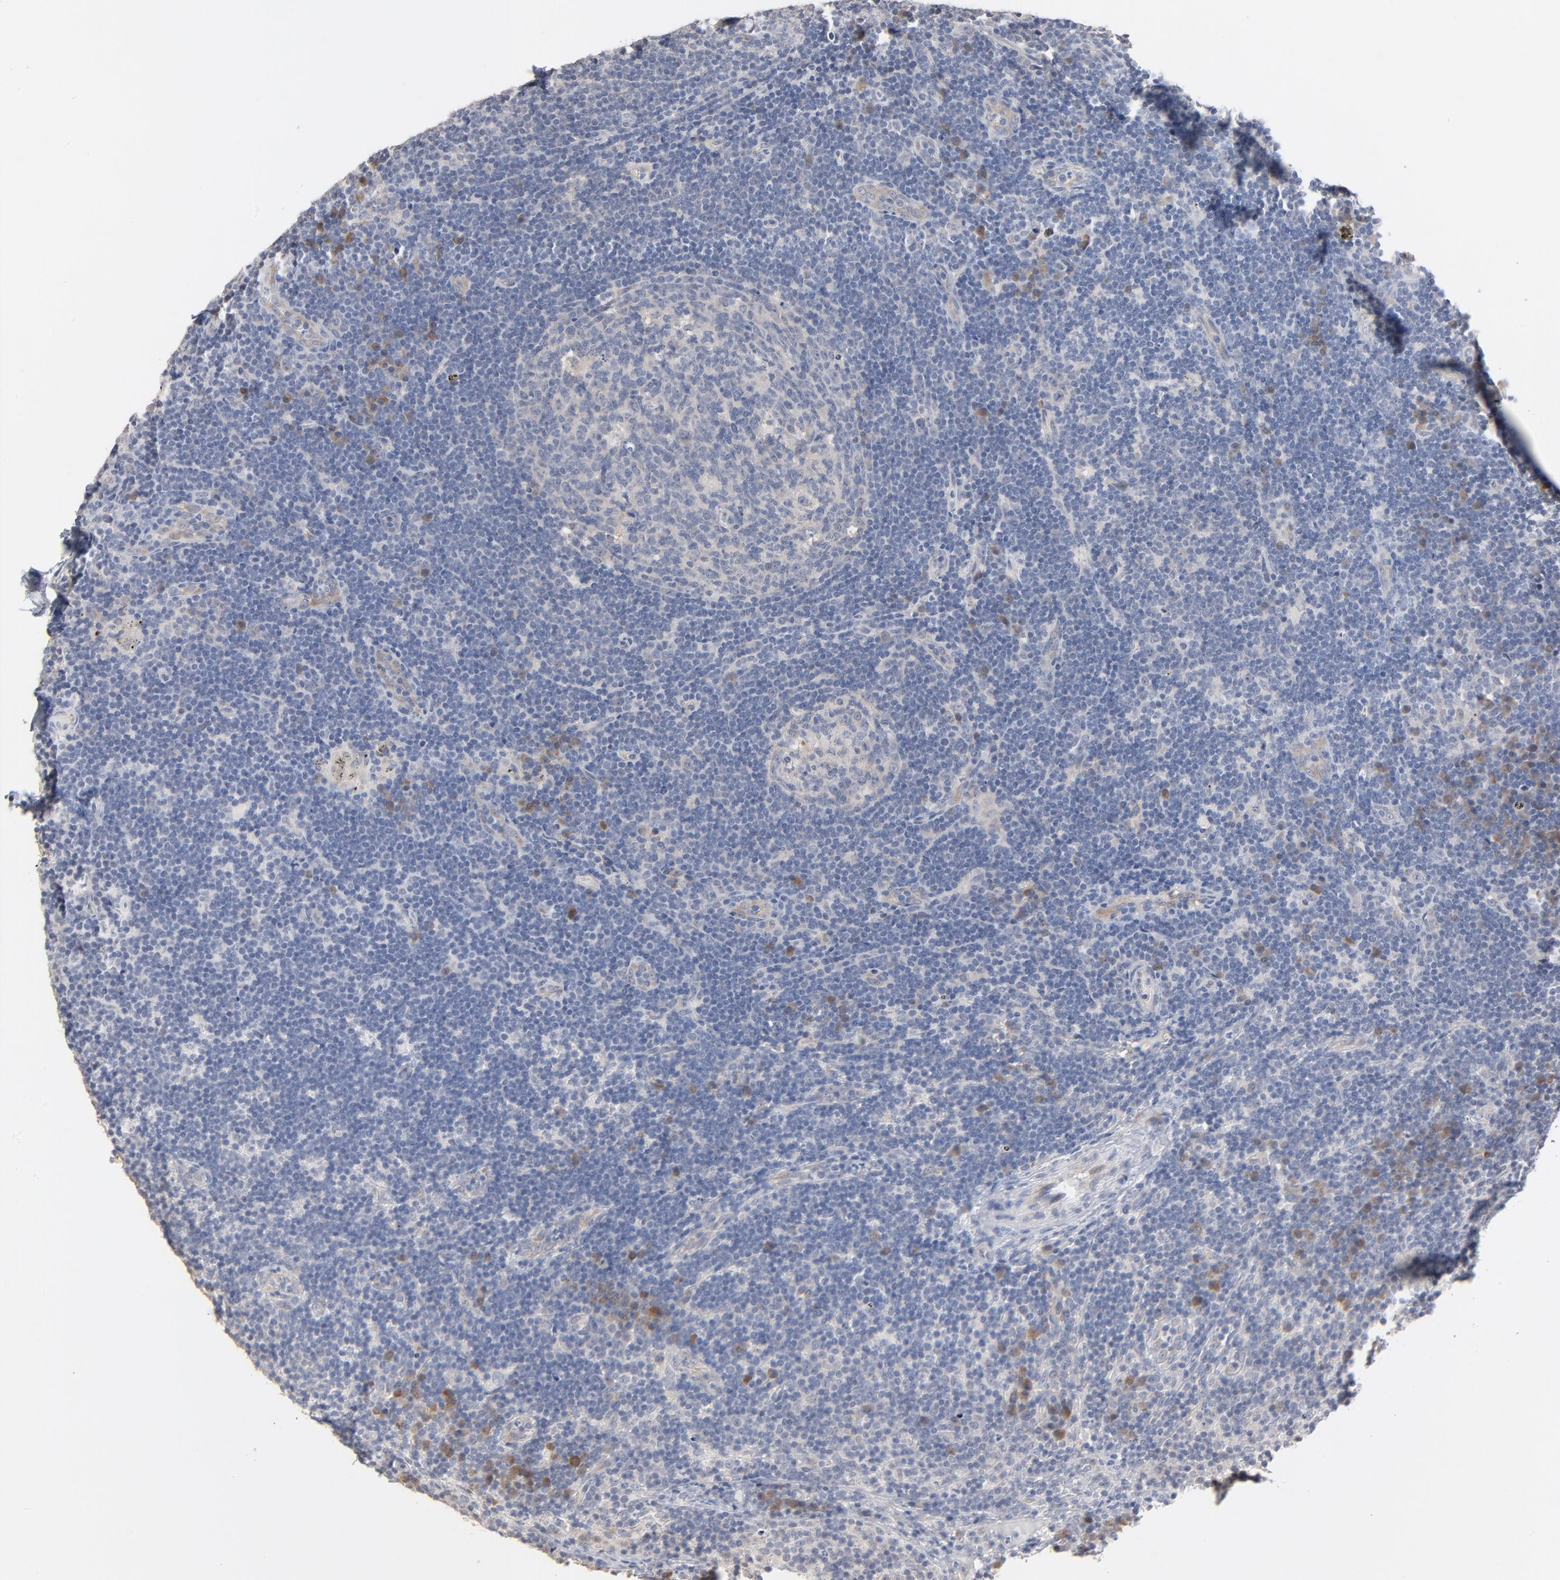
{"staining": {"intensity": "weak", "quantity": "25%-75%", "location": "cytoplasmic/membranous"}, "tissue": "lymph node", "cell_type": "Germinal center cells", "image_type": "normal", "snomed": [{"axis": "morphology", "description": "Normal tissue, NOS"}, {"axis": "morphology", "description": "Uncertain malignant potential"}, {"axis": "topography", "description": "Lymph node"}, {"axis": "topography", "description": "Salivary gland, NOS"}], "caption": "Germinal center cells show low levels of weak cytoplasmic/membranous positivity in about 25%-75% of cells in benign lymph node. Nuclei are stained in blue.", "gene": "EPCAM", "patient": {"sex": "female", "age": 51}}